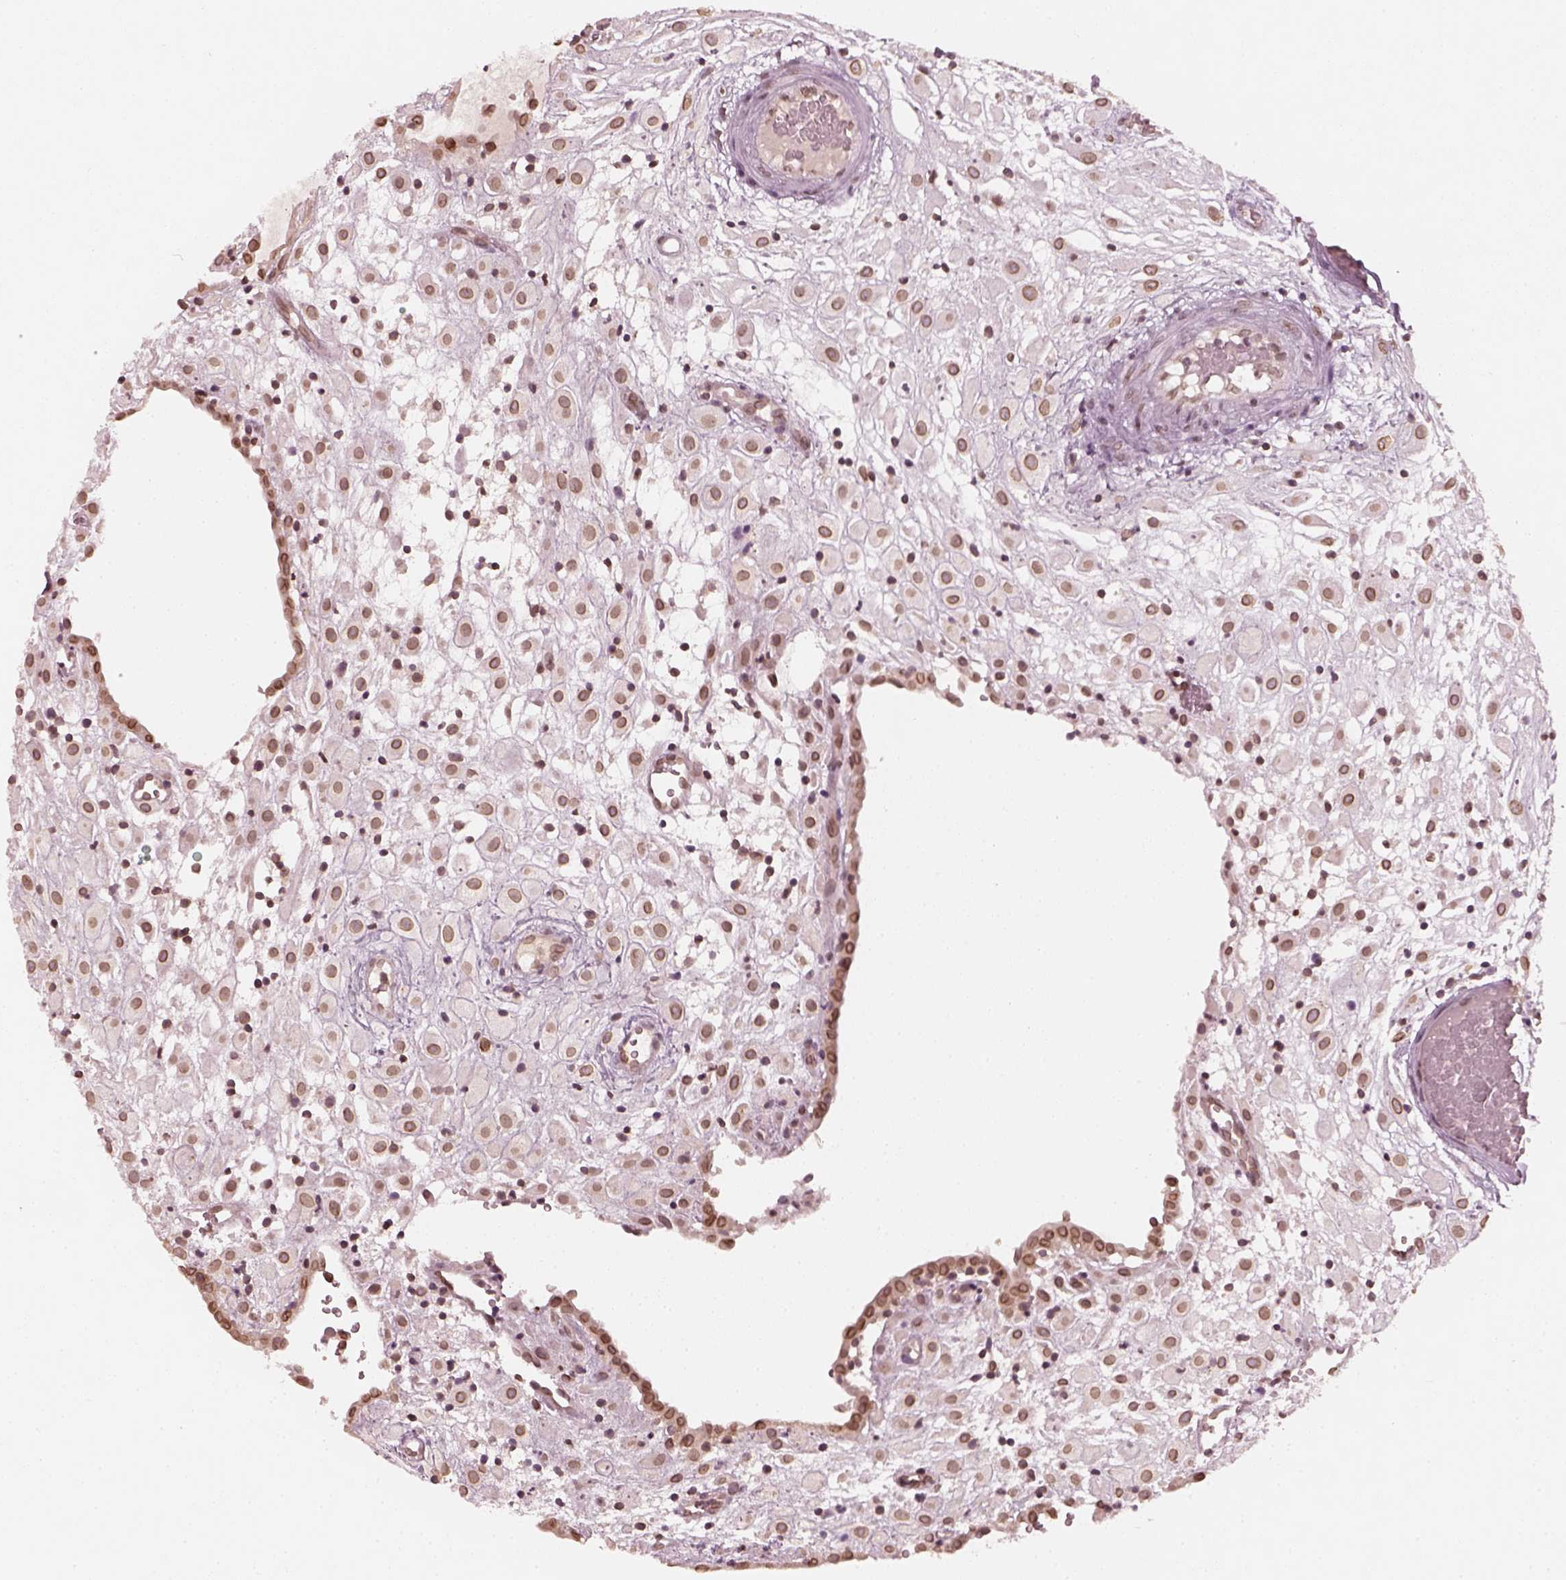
{"staining": {"intensity": "moderate", "quantity": ">75%", "location": "cytoplasmic/membranous,nuclear"}, "tissue": "placenta", "cell_type": "Decidual cells", "image_type": "normal", "snomed": [{"axis": "morphology", "description": "Normal tissue, NOS"}, {"axis": "topography", "description": "Placenta"}], "caption": "Protein expression analysis of unremarkable placenta reveals moderate cytoplasmic/membranous,nuclear expression in approximately >75% of decidual cells.", "gene": "DCAF12", "patient": {"sex": "female", "age": 24}}